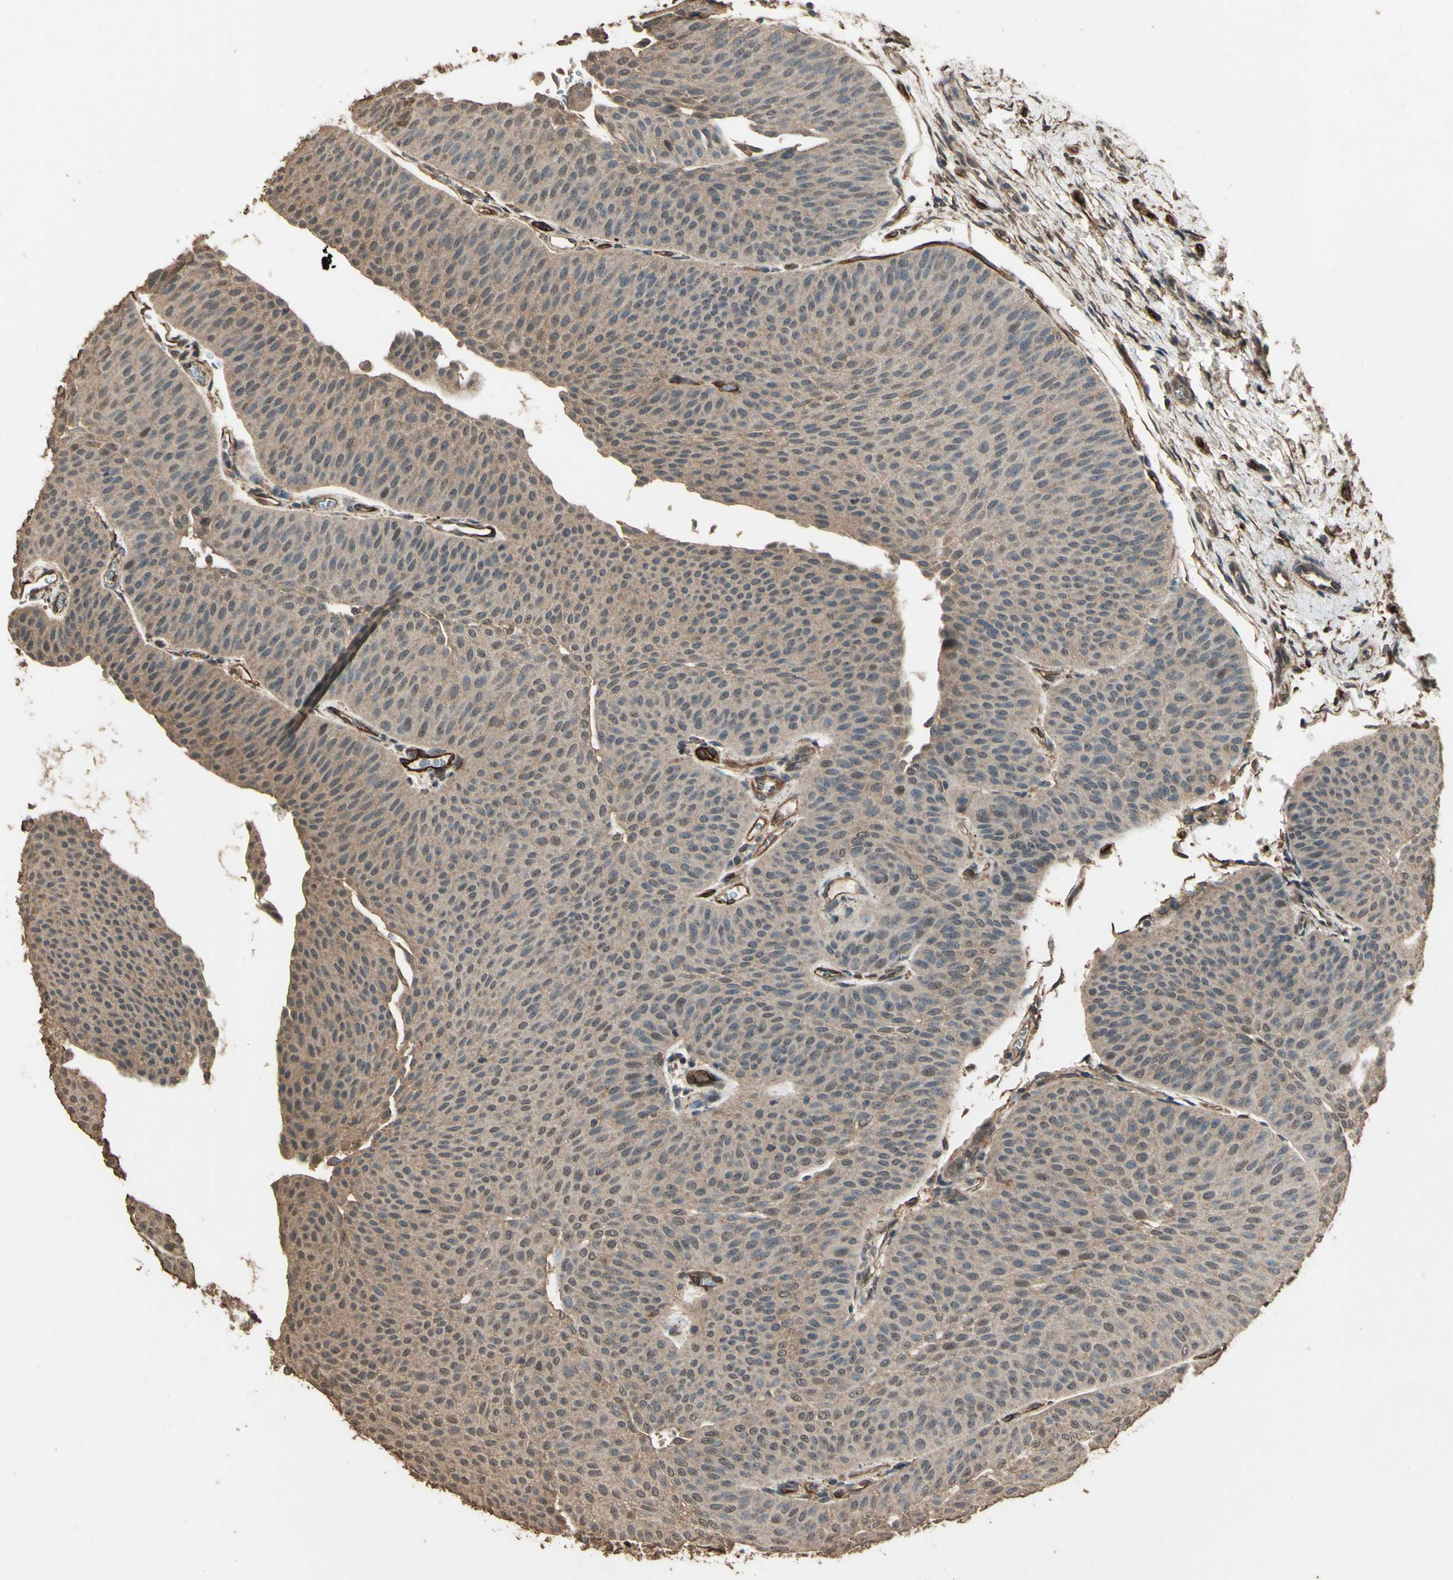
{"staining": {"intensity": "moderate", "quantity": ">75%", "location": "cytoplasmic/membranous"}, "tissue": "urothelial cancer", "cell_type": "Tumor cells", "image_type": "cancer", "snomed": [{"axis": "morphology", "description": "Urothelial carcinoma, Low grade"}, {"axis": "topography", "description": "Urinary bladder"}], "caption": "Approximately >75% of tumor cells in urothelial cancer show moderate cytoplasmic/membranous protein positivity as visualized by brown immunohistochemical staining.", "gene": "TSPO", "patient": {"sex": "female", "age": 60}}